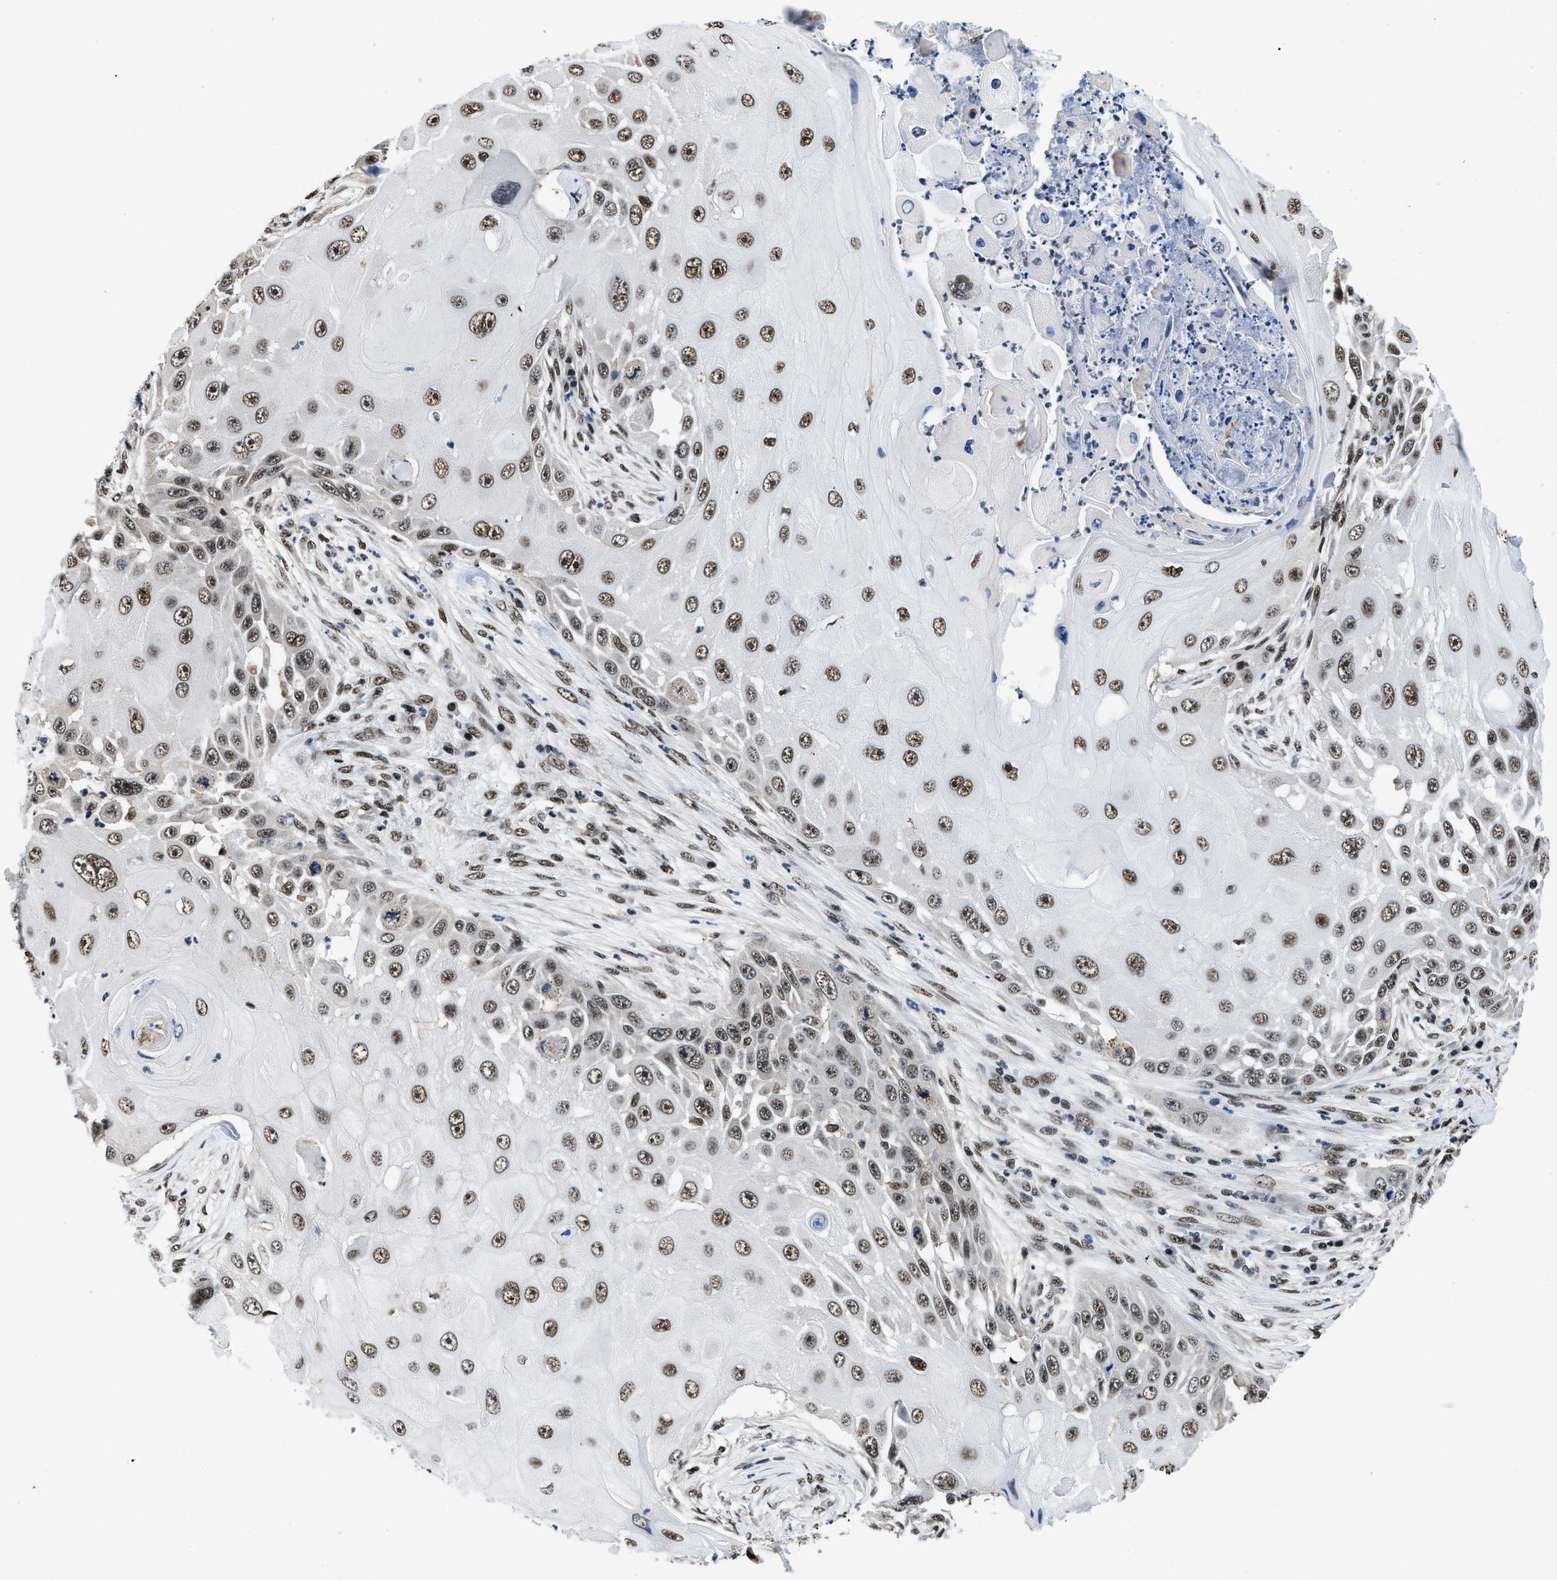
{"staining": {"intensity": "moderate", "quantity": ">75%", "location": "nuclear"}, "tissue": "skin cancer", "cell_type": "Tumor cells", "image_type": "cancer", "snomed": [{"axis": "morphology", "description": "Squamous cell carcinoma, NOS"}, {"axis": "topography", "description": "Skin"}], "caption": "Protein expression analysis of squamous cell carcinoma (skin) displays moderate nuclear staining in about >75% of tumor cells.", "gene": "HNRNPH2", "patient": {"sex": "female", "age": 44}}